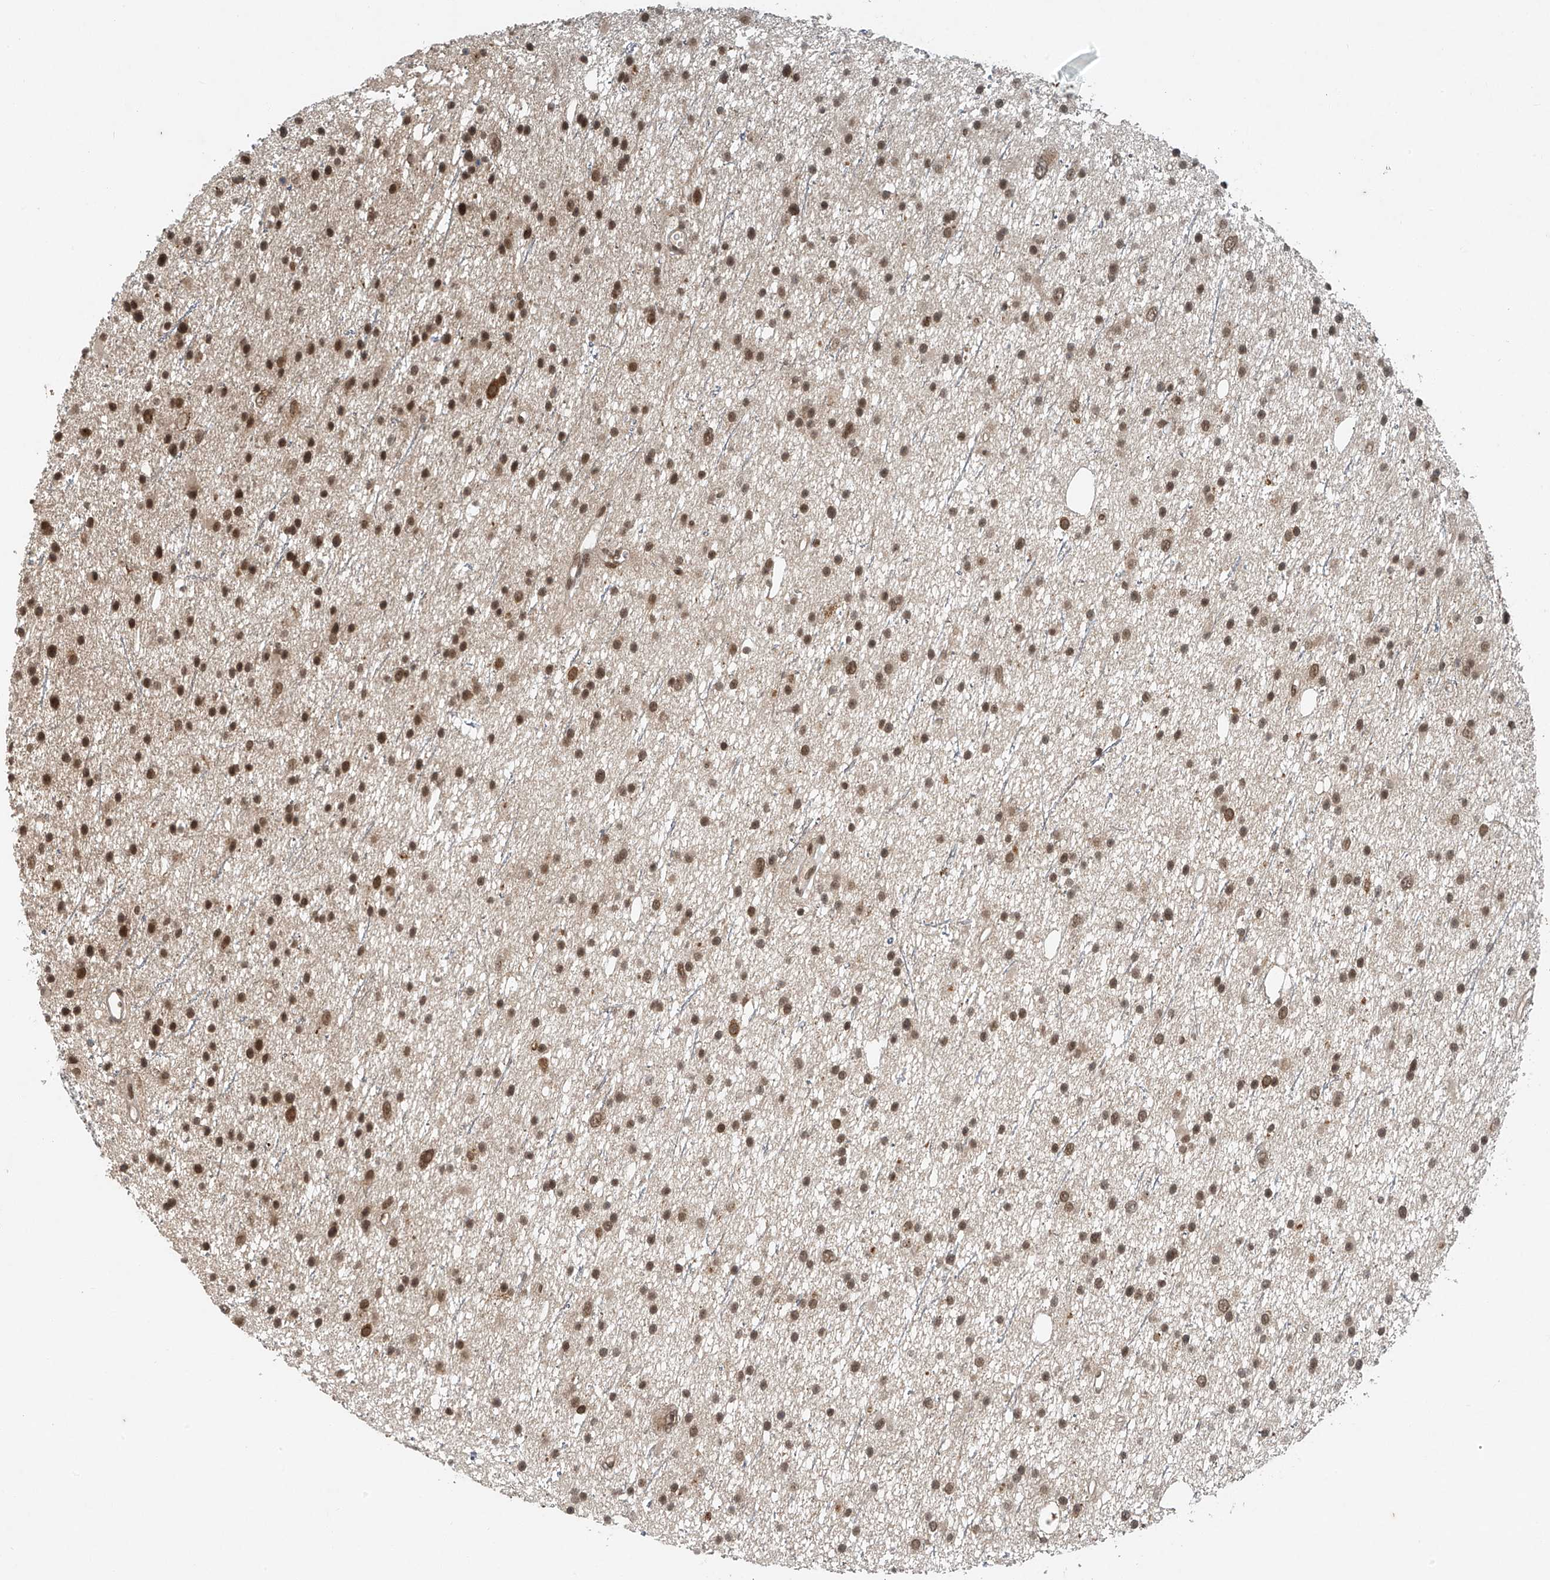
{"staining": {"intensity": "moderate", "quantity": ">75%", "location": "nuclear"}, "tissue": "glioma", "cell_type": "Tumor cells", "image_type": "cancer", "snomed": [{"axis": "morphology", "description": "Glioma, malignant, Low grade"}, {"axis": "topography", "description": "Cerebral cortex"}], "caption": "Immunohistochemical staining of malignant low-grade glioma reveals medium levels of moderate nuclear protein expression in approximately >75% of tumor cells.", "gene": "TAF8", "patient": {"sex": "female", "age": 39}}